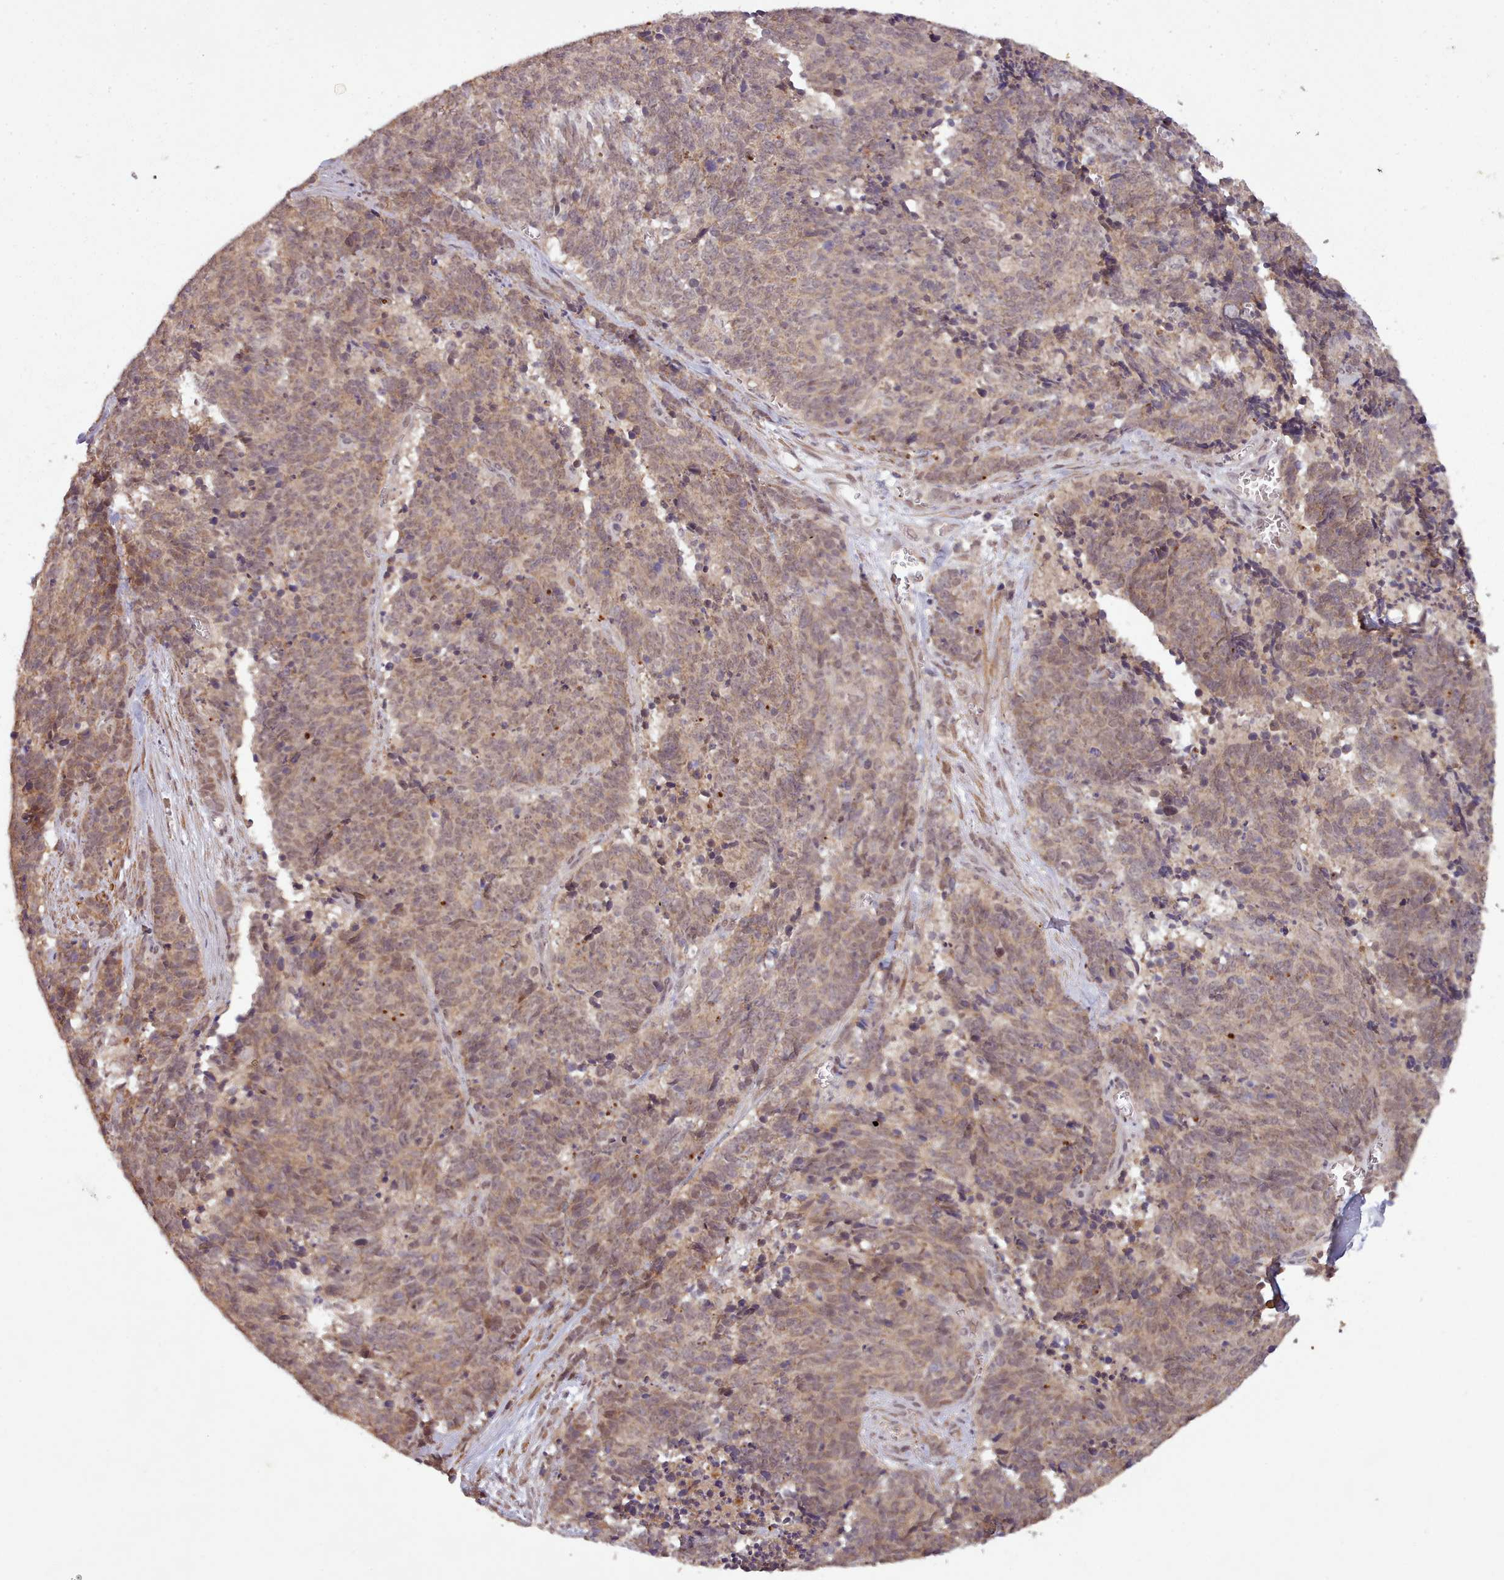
{"staining": {"intensity": "weak", "quantity": "25%-75%", "location": "cytoplasmic/membranous,nuclear"}, "tissue": "cervical cancer", "cell_type": "Tumor cells", "image_type": "cancer", "snomed": [{"axis": "morphology", "description": "Squamous cell carcinoma, NOS"}, {"axis": "topography", "description": "Cervix"}], "caption": "Immunohistochemical staining of human cervical cancer shows weak cytoplasmic/membranous and nuclear protein staining in about 25%-75% of tumor cells.", "gene": "CDC6", "patient": {"sex": "female", "age": 29}}